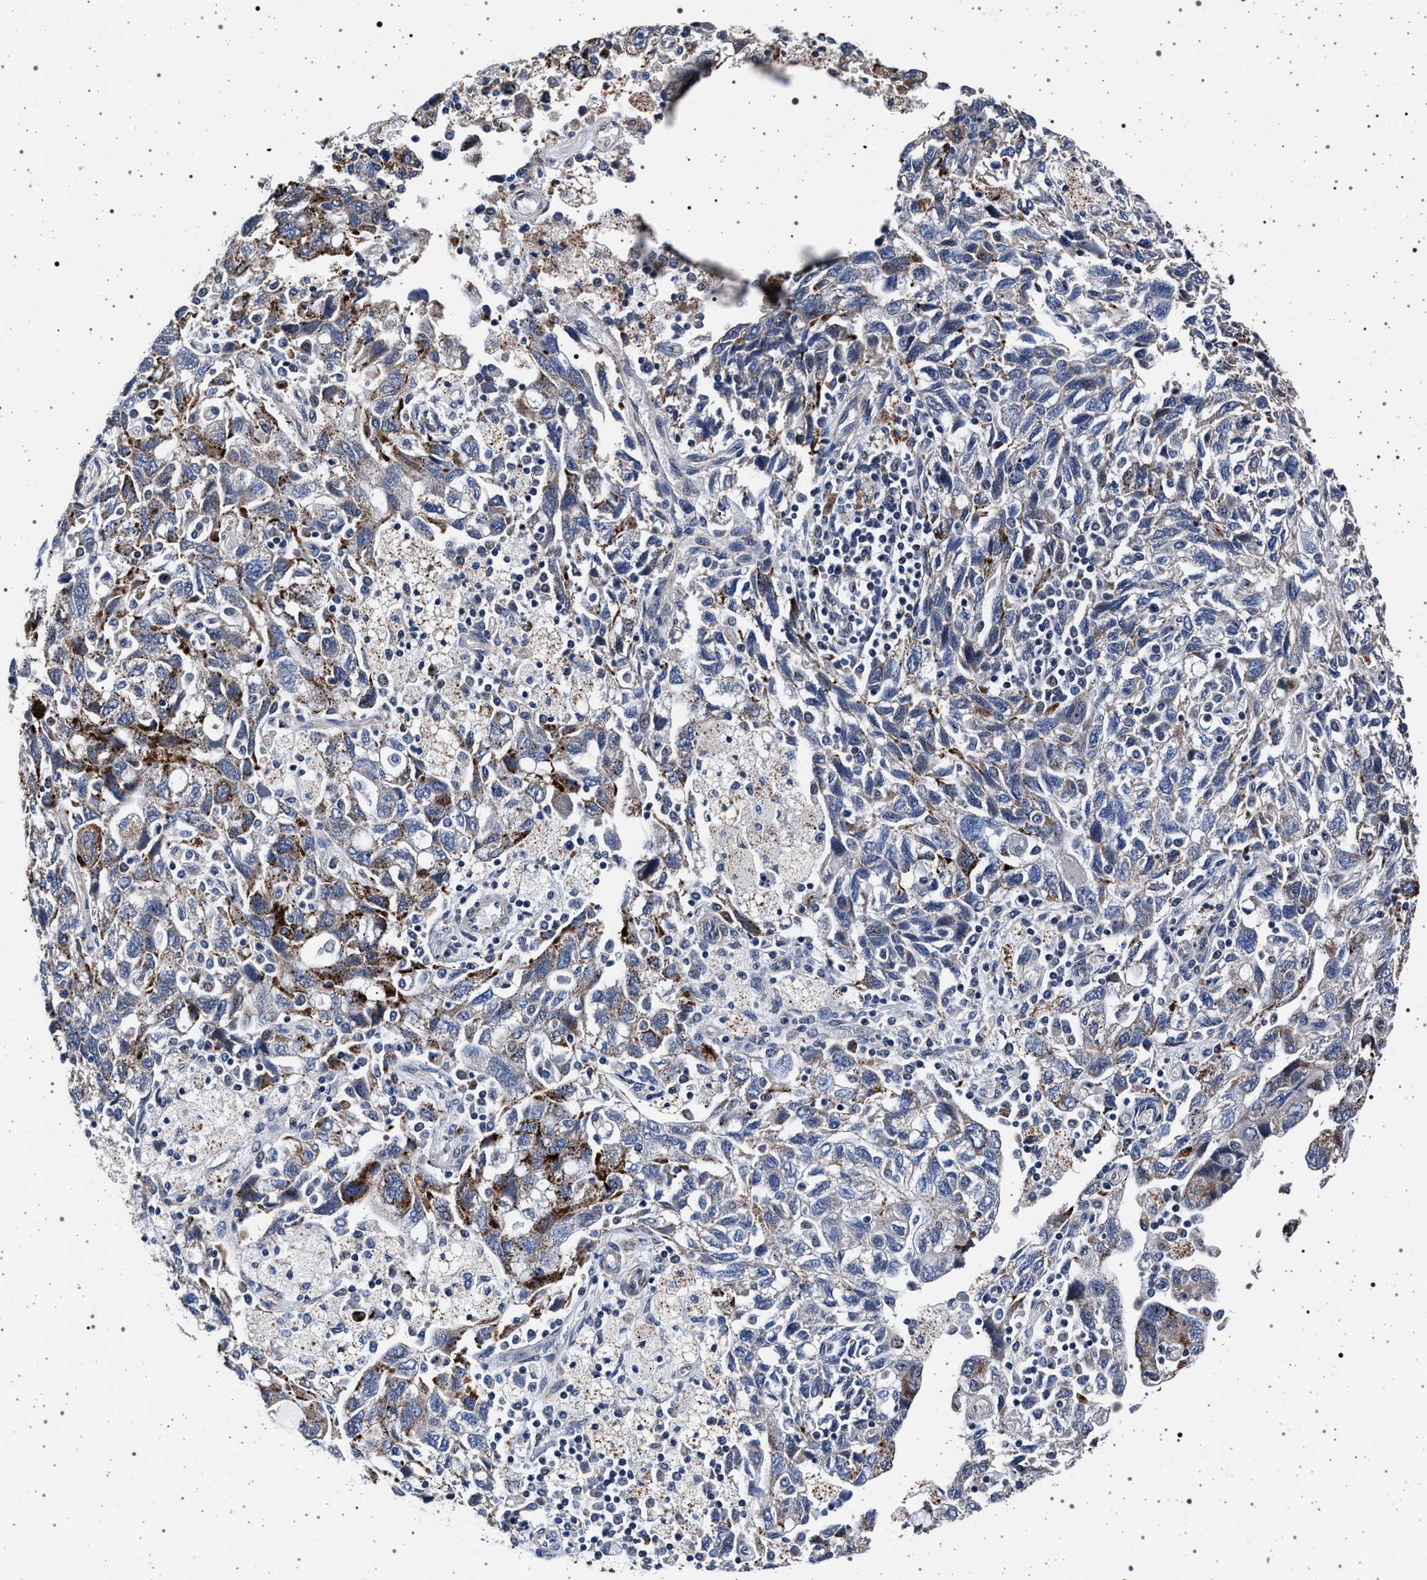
{"staining": {"intensity": "strong", "quantity": "<25%", "location": "cytoplasmic/membranous"}, "tissue": "ovarian cancer", "cell_type": "Tumor cells", "image_type": "cancer", "snomed": [{"axis": "morphology", "description": "Carcinoma, NOS"}, {"axis": "morphology", "description": "Cystadenocarcinoma, serous, NOS"}, {"axis": "topography", "description": "Ovary"}], "caption": "Ovarian cancer (serous cystadenocarcinoma) tissue exhibits strong cytoplasmic/membranous positivity in about <25% of tumor cells, visualized by immunohistochemistry.", "gene": "KCNK6", "patient": {"sex": "female", "age": 69}}